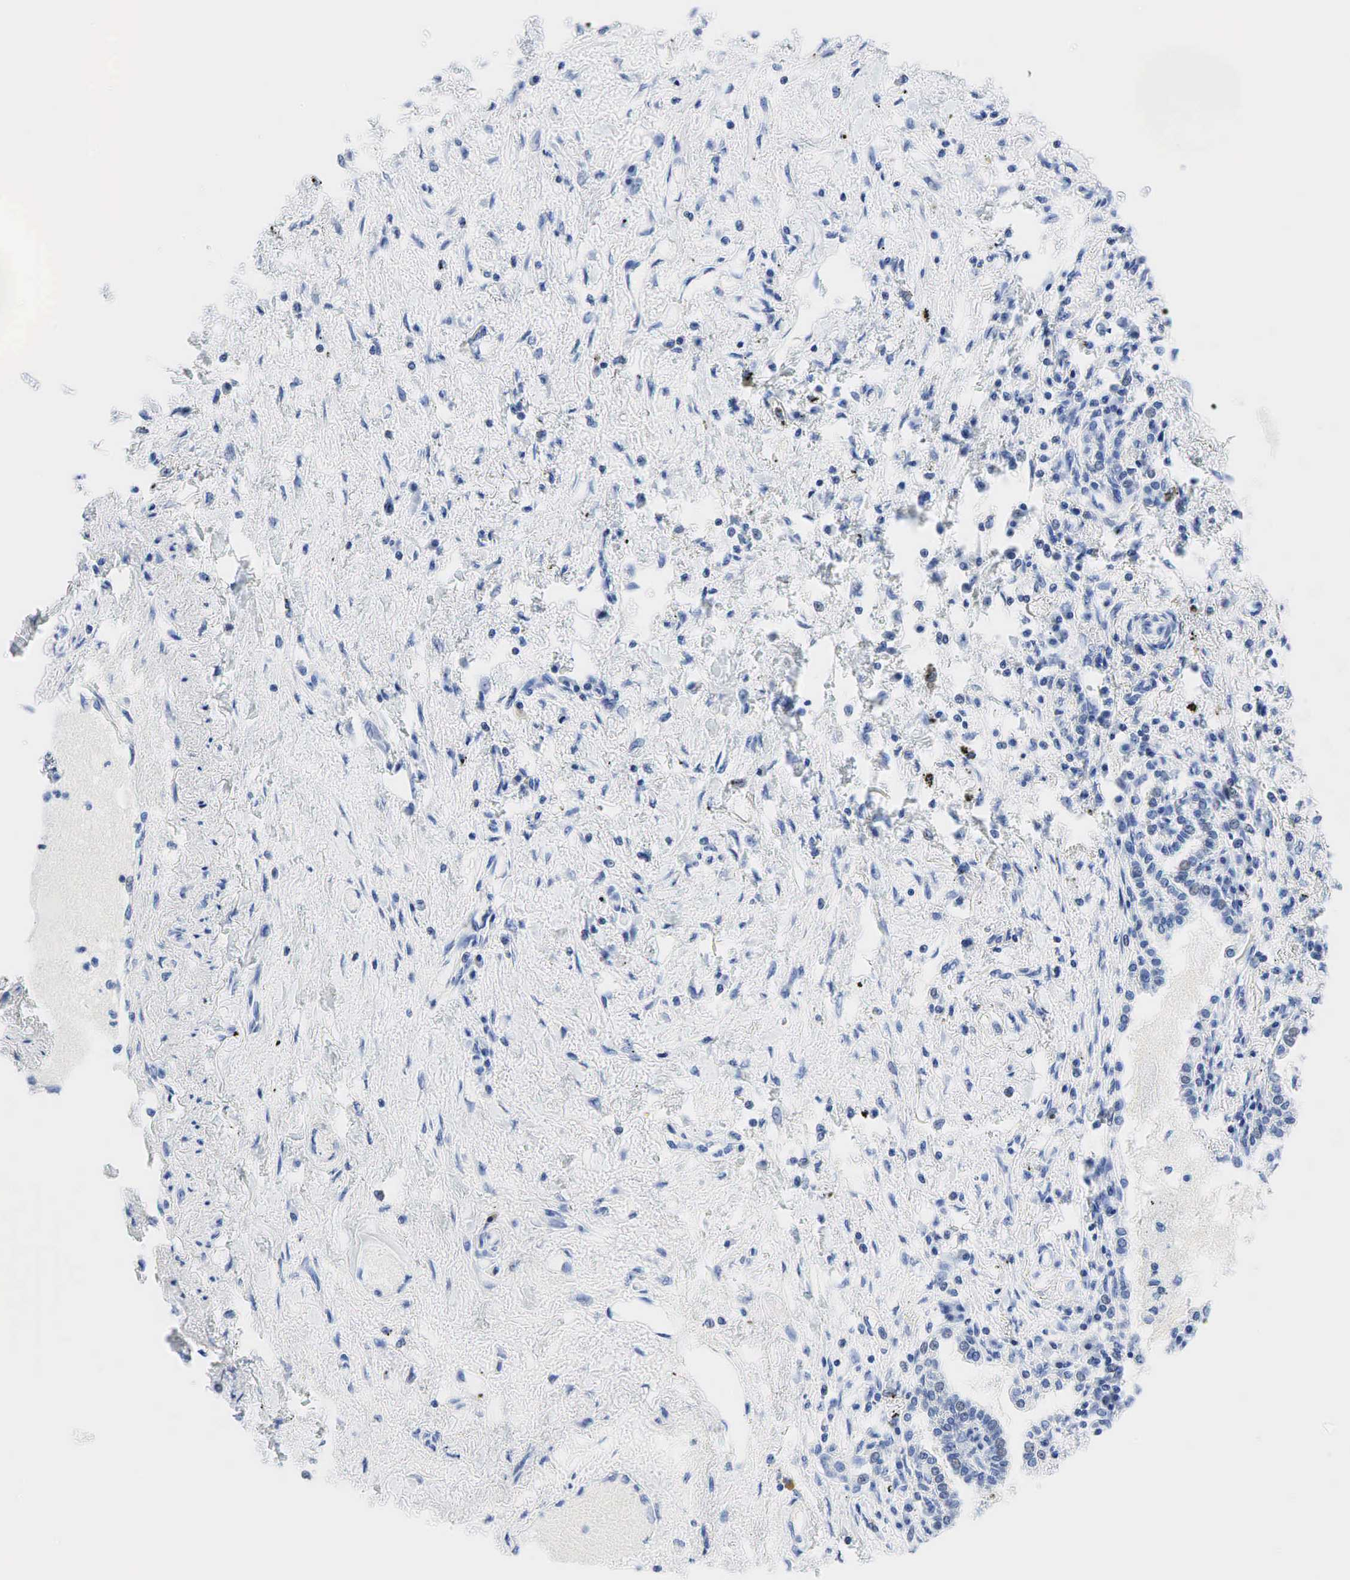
{"staining": {"intensity": "negative", "quantity": "none", "location": "none"}, "tissue": "lung cancer", "cell_type": "Tumor cells", "image_type": "cancer", "snomed": [{"axis": "morphology", "description": "Adenocarcinoma, NOS"}, {"axis": "topography", "description": "Lung"}], "caption": "The image displays no significant positivity in tumor cells of lung adenocarcinoma.", "gene": "INHA", "patient": {"sex": "male", "age": 60}}